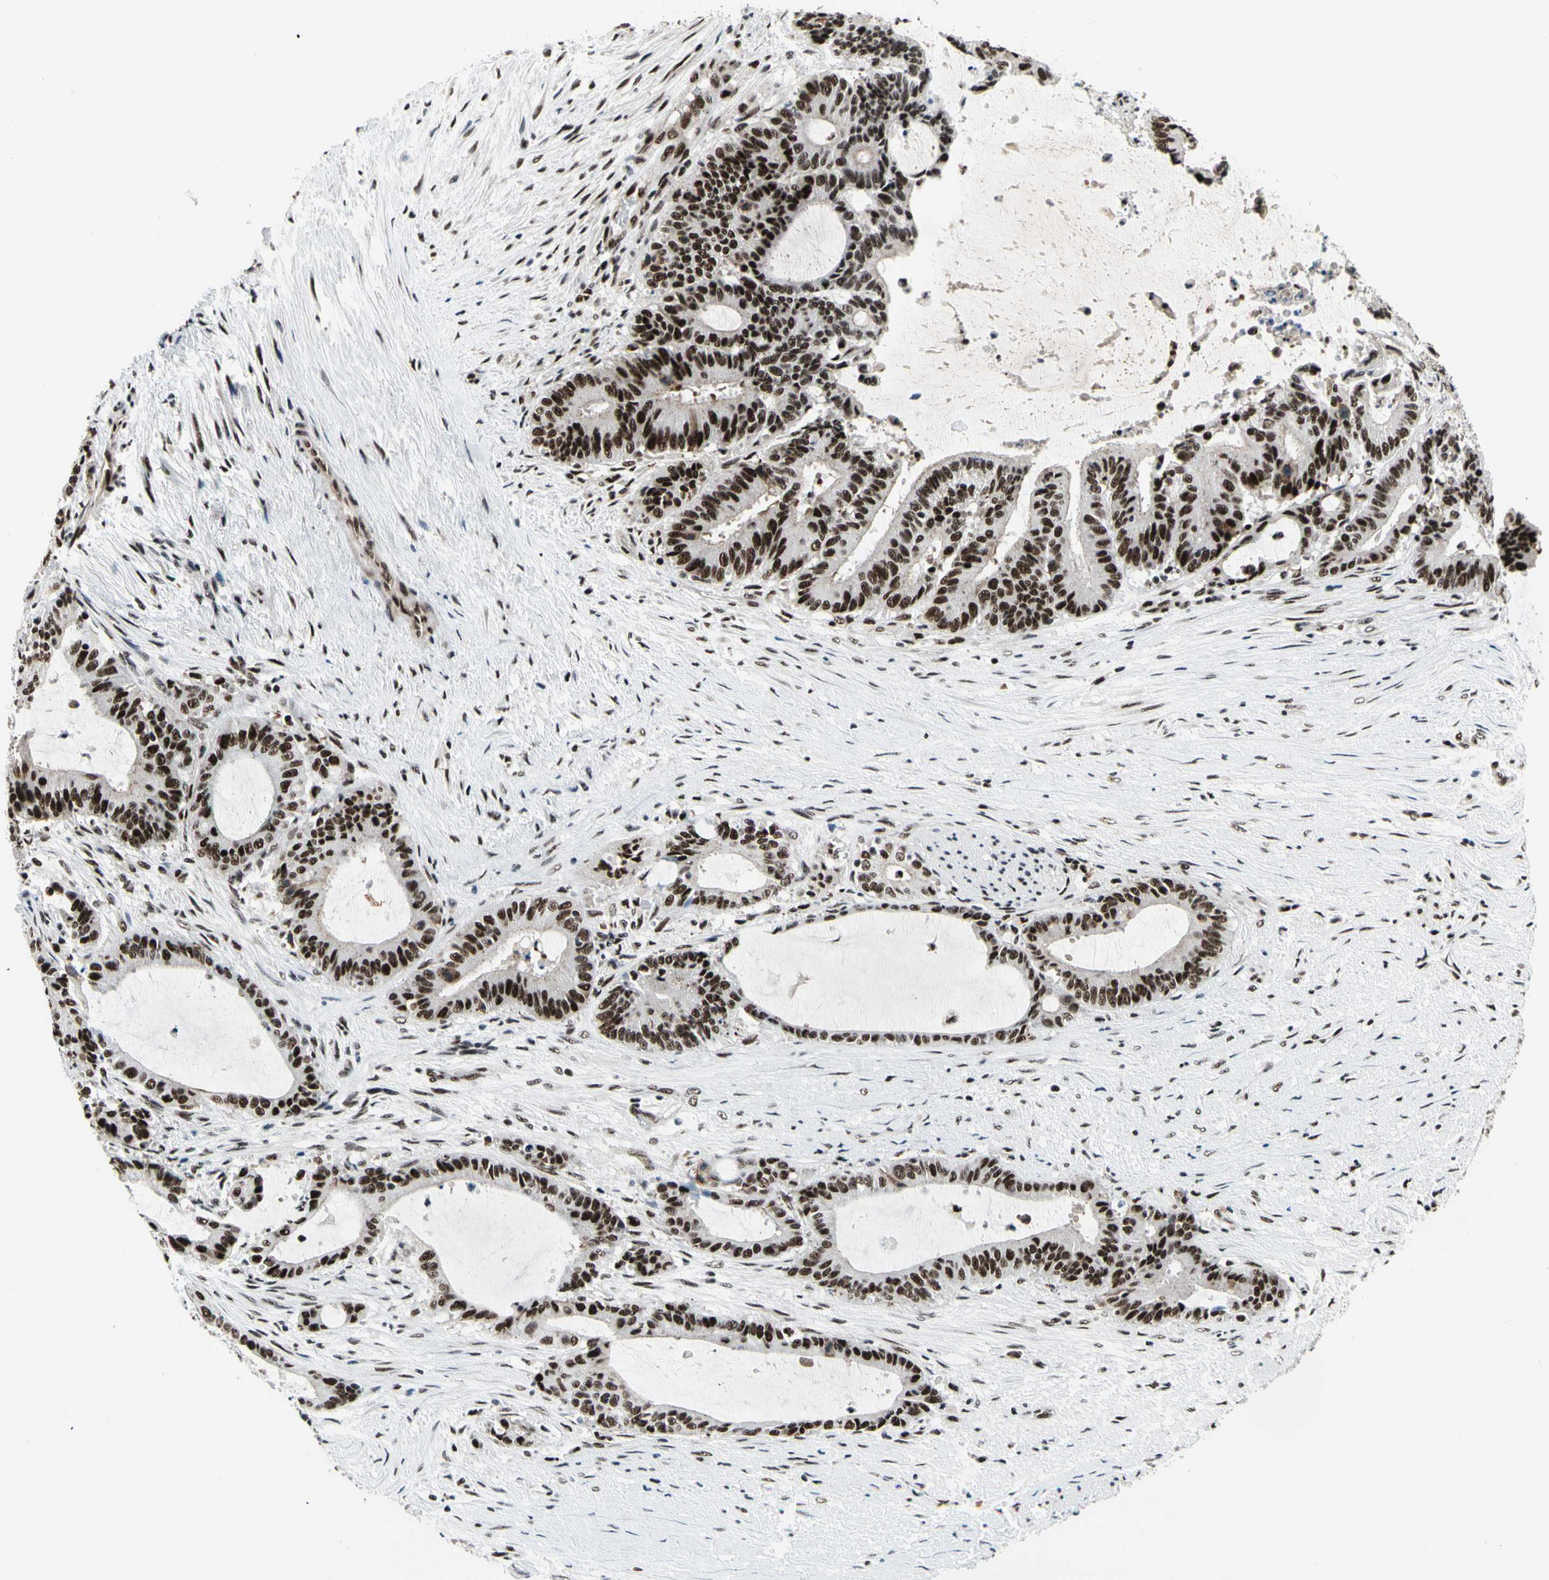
{"staining": {"intensity": "strong", "quantity": ">75%", "location": "nuclear"}, "tissue": "liver cancer", "cell_type": "Tumor cells", "image_type": "cancer", "snomed": [{"axis": "morphology", "description": "Cholangiocarcinoma"}, {"axis": "topography", "description": "Liver"}], "caption": "This is a histology image of IHC staining of liver cancer (cholangiocarcinoma), which shows strong staining in the nuclear of tumor cells.", "gene": "SRSF11", "patient": {"sex": "female", "age": 73}}